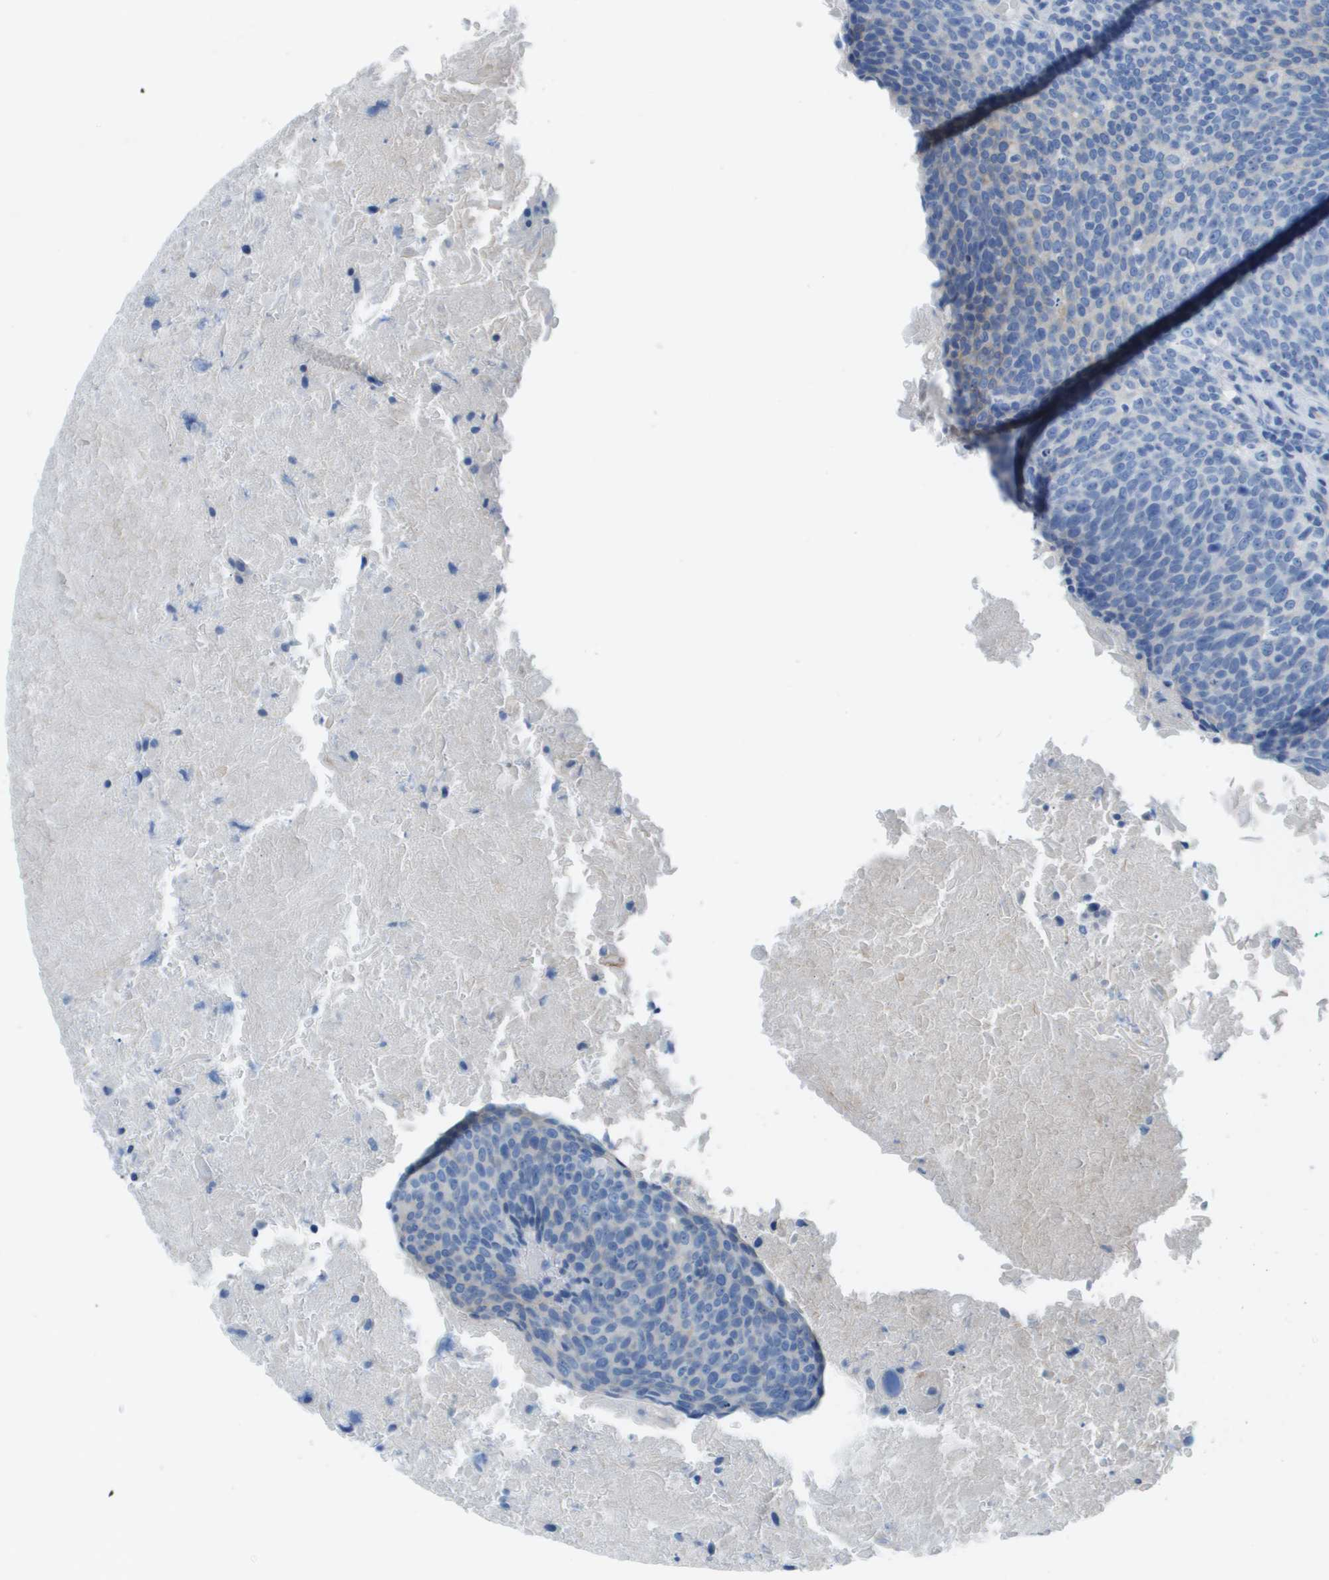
{"staining": {"intensity": "negative", "quantity": "none", "location": "none"}, "tissue": "head and neck cancer", "cell_type": "Tumor cells", "image_type": "cancer", "snomed": [{"axis": "morphology", "description": "Squamous cell carcinoma, NOS"}, {"axis": "morphology", "description": "Squamous cell carcinoma, metastatic, NOS"}, {"axis": "topography", "description": "Lymph node"}, {"axis": "topography", "description": "Head-Neck"}], "caption": "High magnification brightfield microscopy of head and neck squamous cell carcinoma stained with DAB (3,3'-diaminobenzidine) (brown) and counterstained with hematoxylin (blue): tumor cells show no significant staining.", "gene": "CD46", "patient": {"sex": "male", "age": 62}}